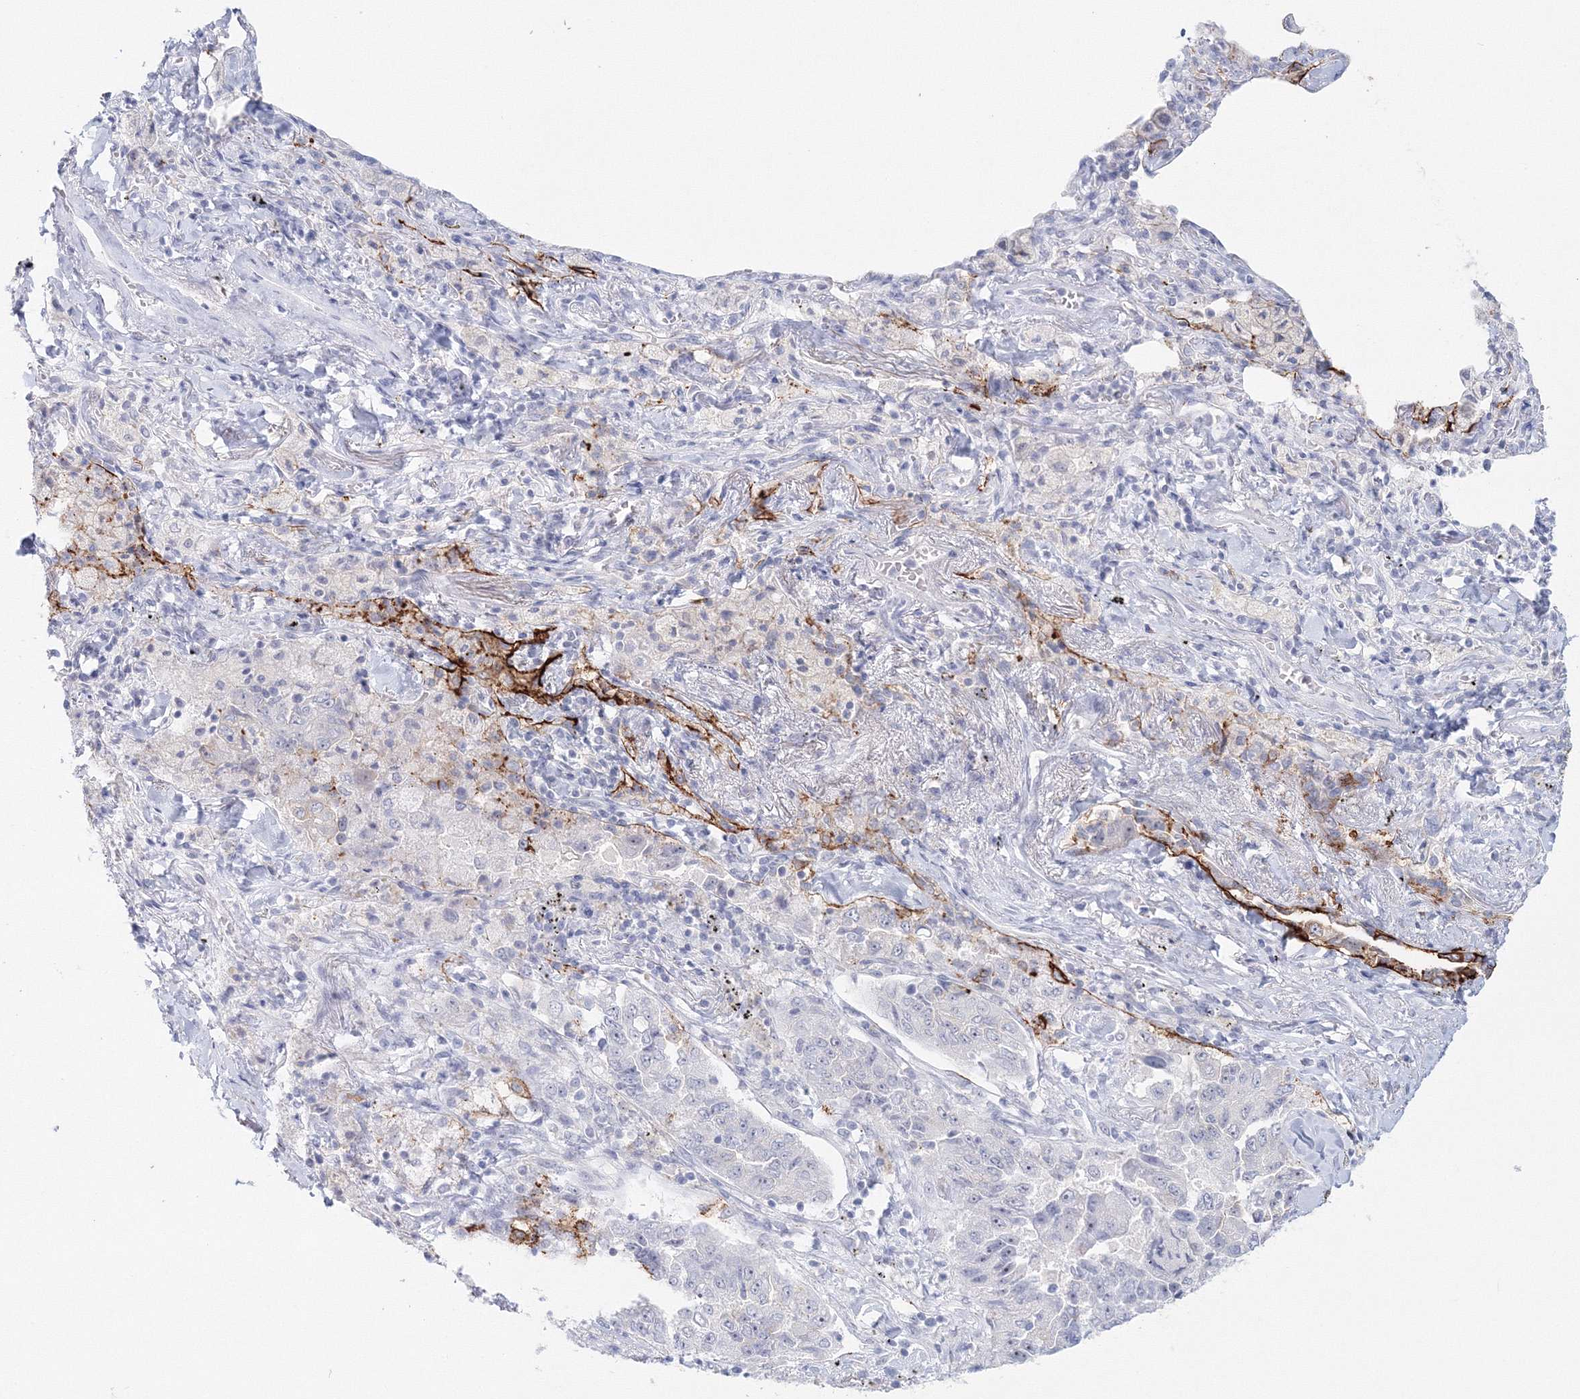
{"staining": {"intensity": "negative", "quantity": "none", "location": "none"}, "tissue": "lung cancer", "cell_type": "Tumor cells", "image_type": "cancer", "snomed": [{"axis": "morphology", "description": "Adenocarcinoma, NOS"}, {"axis": "topography", "description": "Lung"}], "caption": "Immunohistochemistry of lung adenocarcinoma displays no expression in tumor cells.", "gene": "VSIG1", "patient": {"sex": "female", "age": 51}}